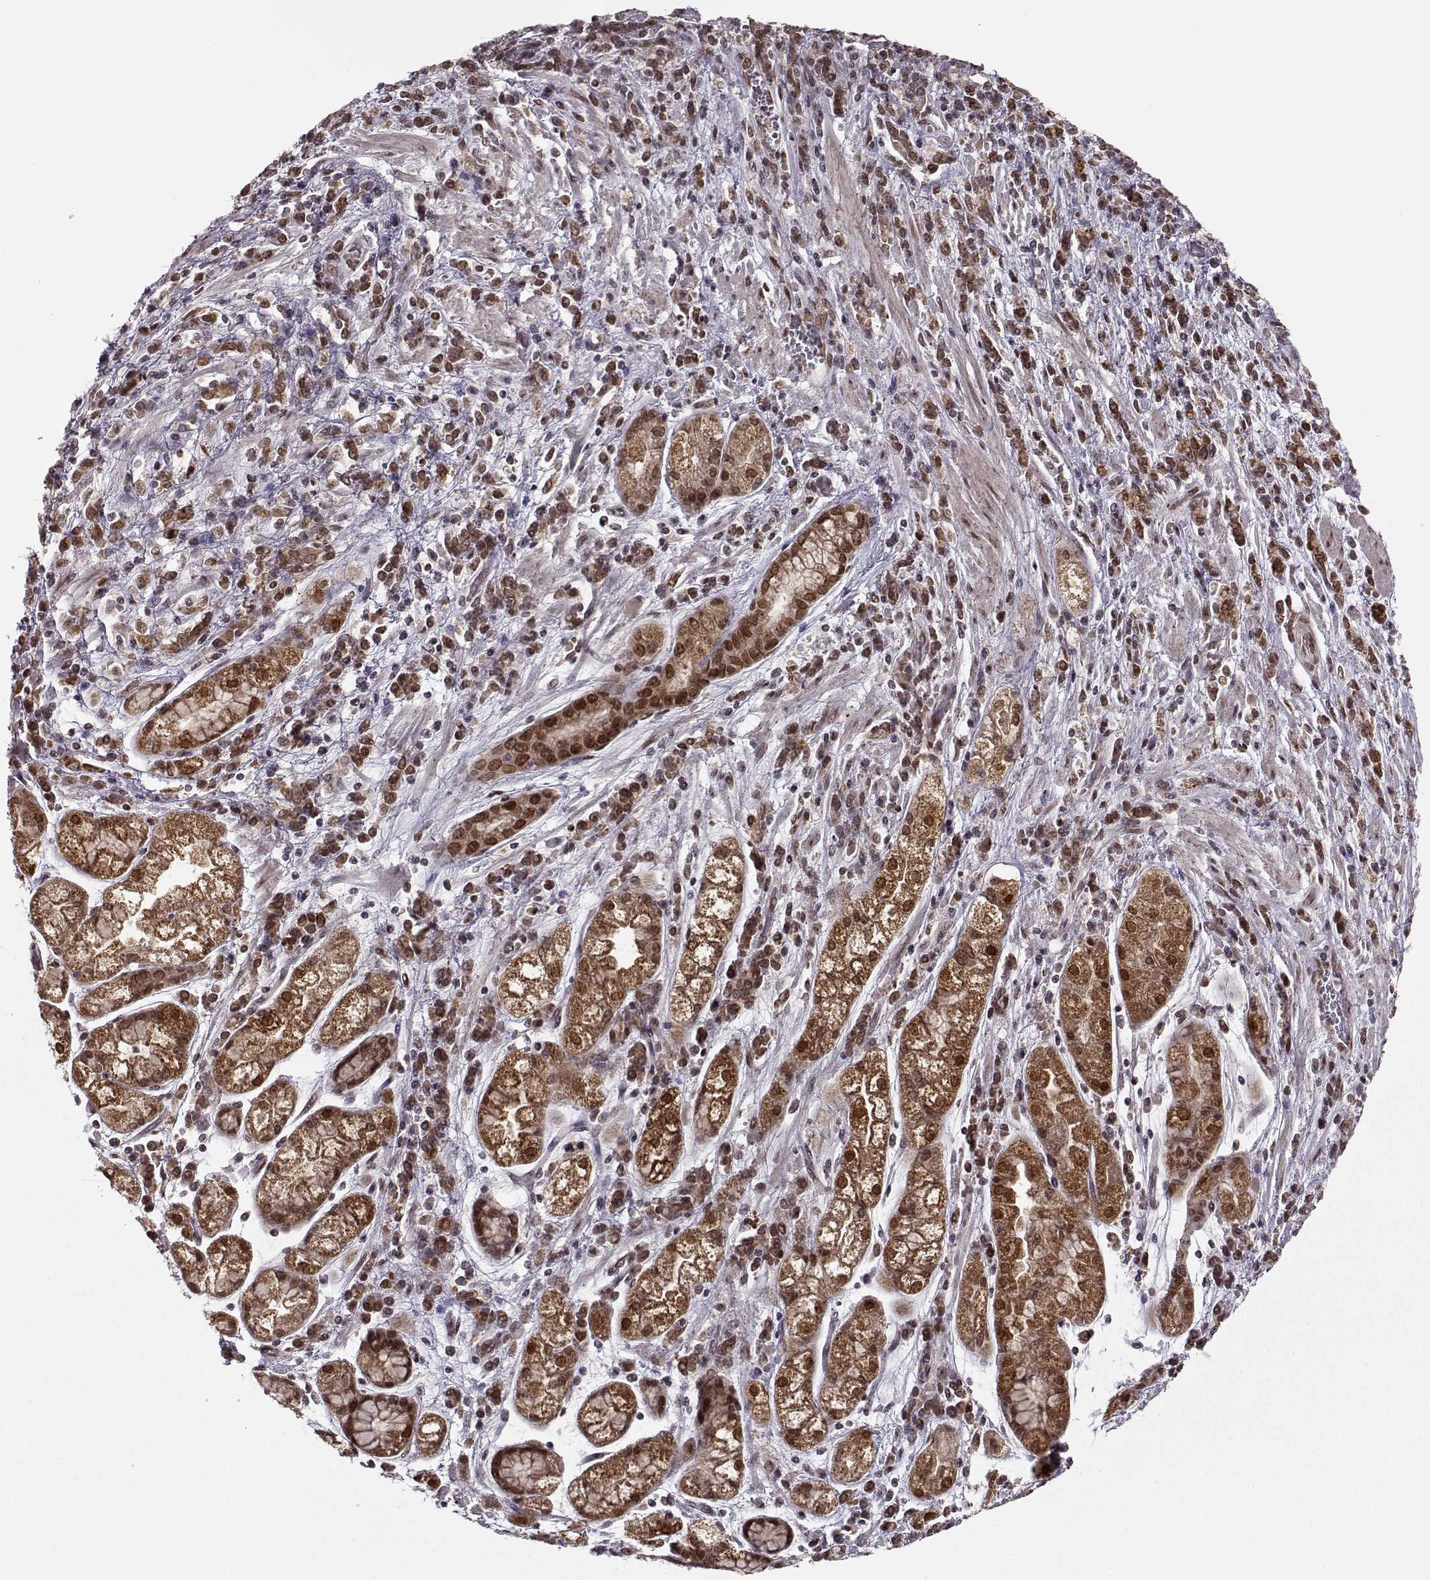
{"staining": {"intensity": "strong", "quantity": ">75%", "location": "cytoplasmic/membranous,nuclear"}, "tissue": "stomach cancer", "cell_type": "Tumor cells", "image_type": "cancer", "snomed": [{"axis": "morphology", "description": "Adenocarcinoma, NOS"}, {"axis": "topography", "description": "Stomach"}], "caption": "Protein expression analysis of human stomach cancer (adenocarcinoma) reveals strong cytoplasmic/membranous and nuclear expression in about >75% of tumor cells. Nuclei are stained in blue.", "gene": "RAI1", "patient": {"sex": "female", "age": 57}}